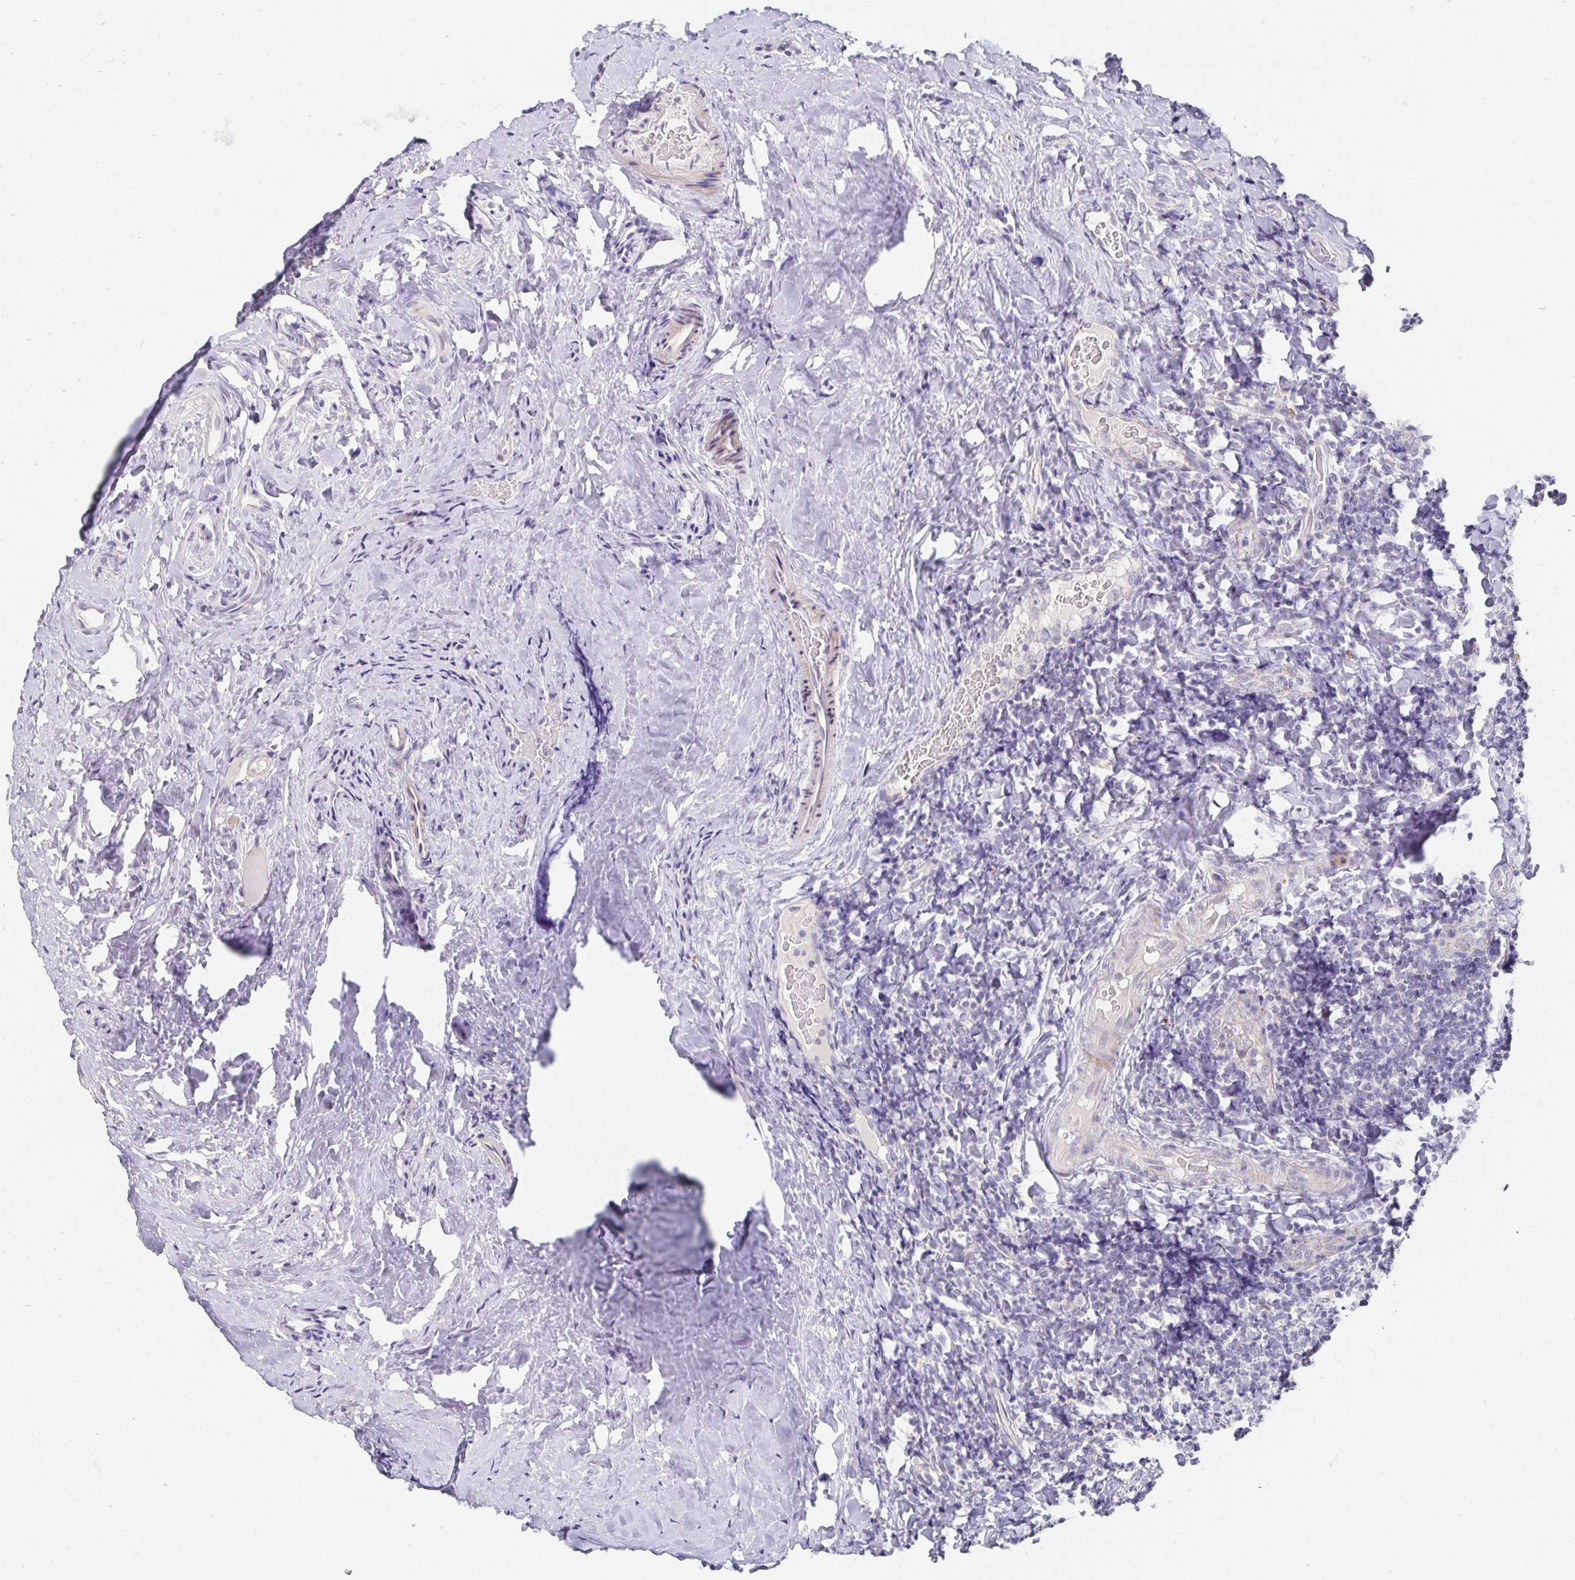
{"staining": {"intensity": "negative", "quantity": "none", "location": "none"}, "tissue": "tonsil", "cell_type": "Non-germinal center cells", "image_type": "normal", "snomed": [{"axis": "morphology", "description": "Normal tissue, NOS"}, {"axis": "topography", "description": "Tonsil"}], "caption": "An image of tonsil stained for a protein shows no brown staining in non-germinal center cells. Brightfield microscopy of immunohistochemistry (IHC) stained with DAB (3,3'-diaminobenzidine) (brown) and hematoxylin (blue), captured at high magnification.", "gene": "PDX1", "patient": {"sex": "male", "age": 17}}